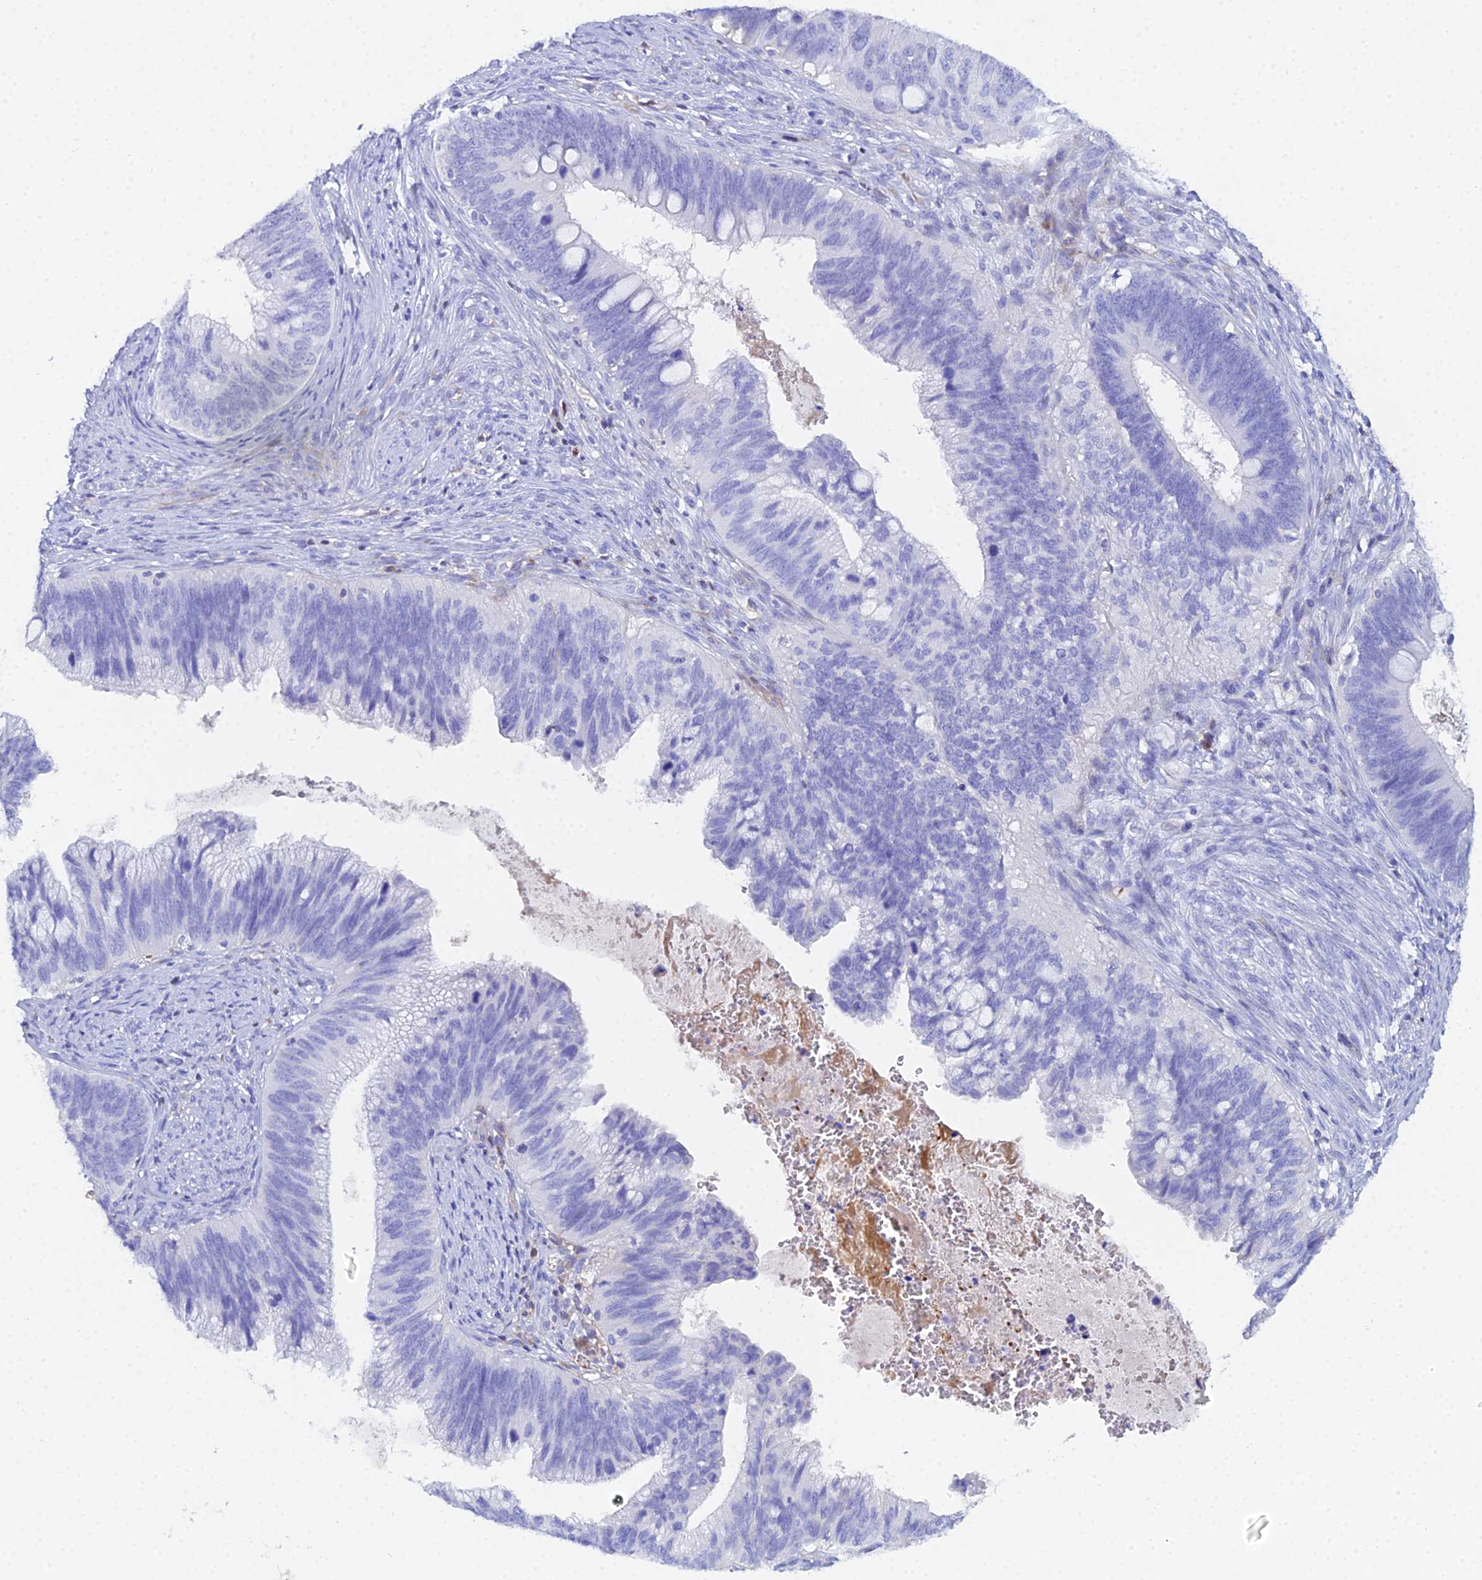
{"staining": {"intensity": "negative", "quantity": "none", "location": "none"}, "tissue": "cervical cancer", "cell_type": "Tumor cells", "image_type": "cancer", "snomed": [{"axis": "morphology", "description": "Adenocarcinoma, NOS"}, {"axis": "topography", "description": "Cervix"}], "caption": "Human cervical adenocarcinoma stained for a protein using immunohistochemistry displays no staining in tumor cells.", "gene": "CELA3A", "patient": {"sex": "female", "age": 42}}